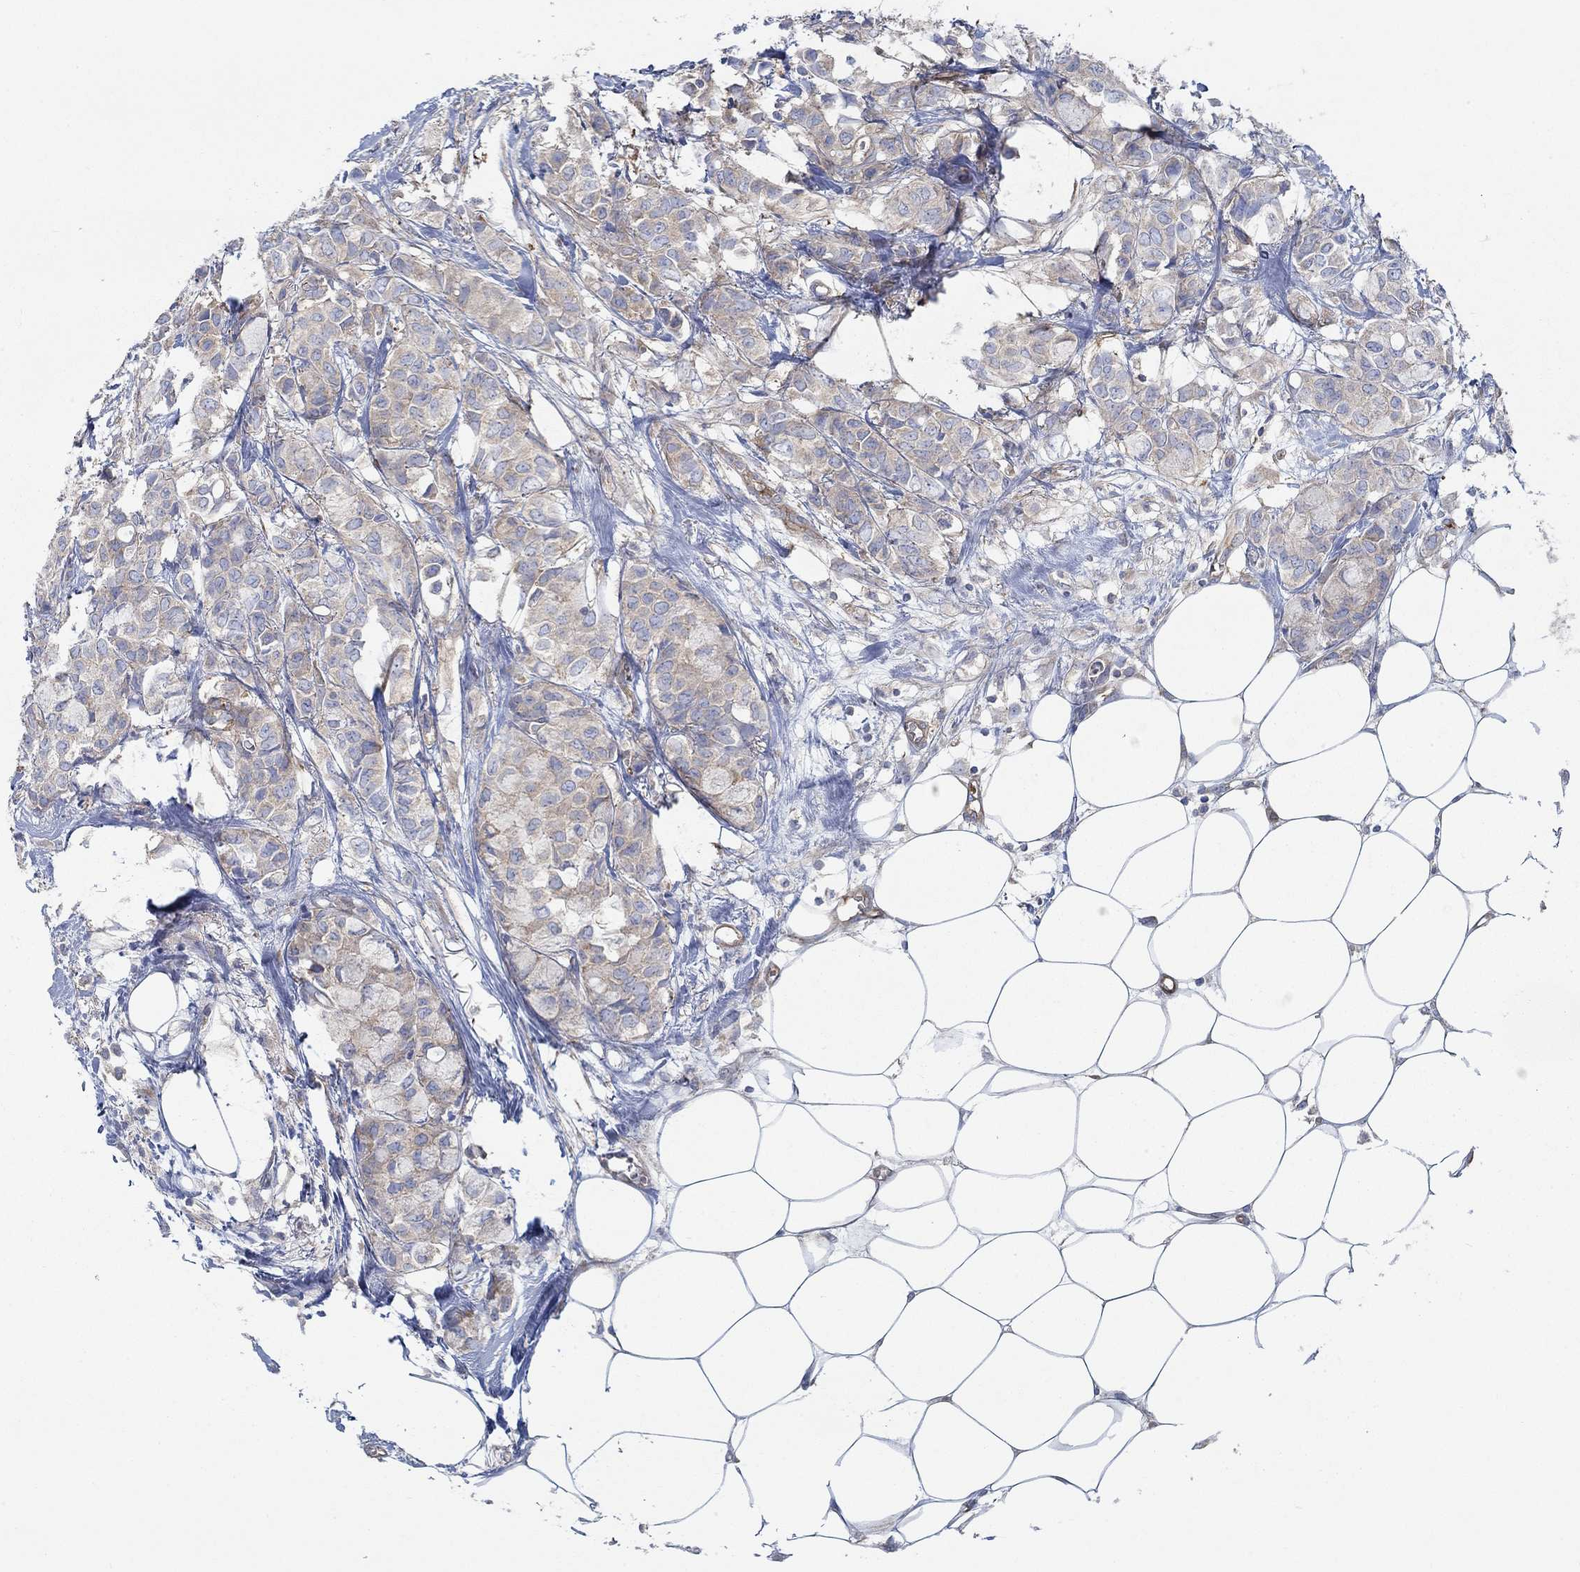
{"staining": {"intensity": "weak", "quantity": "25%-75%", "location": "cytoplasmic/membranous"}, "tissue": "breast cancer", "cell_type": "Tumor cells", "image_type": "cancer", "snomed": [{"axis": "morphology", "description": "Duct carcinoma"}, {"axis": "topography", "description": "Breast"}], "caption": "Tumor cells exhibit low levels of weak cytoplasmic/membranous expression in about 25%-75% of cells in human infiltrating ductal carcinoma (breast).", "gene": "SPAG9", "patient": {"sex": "female", "age": 85}}